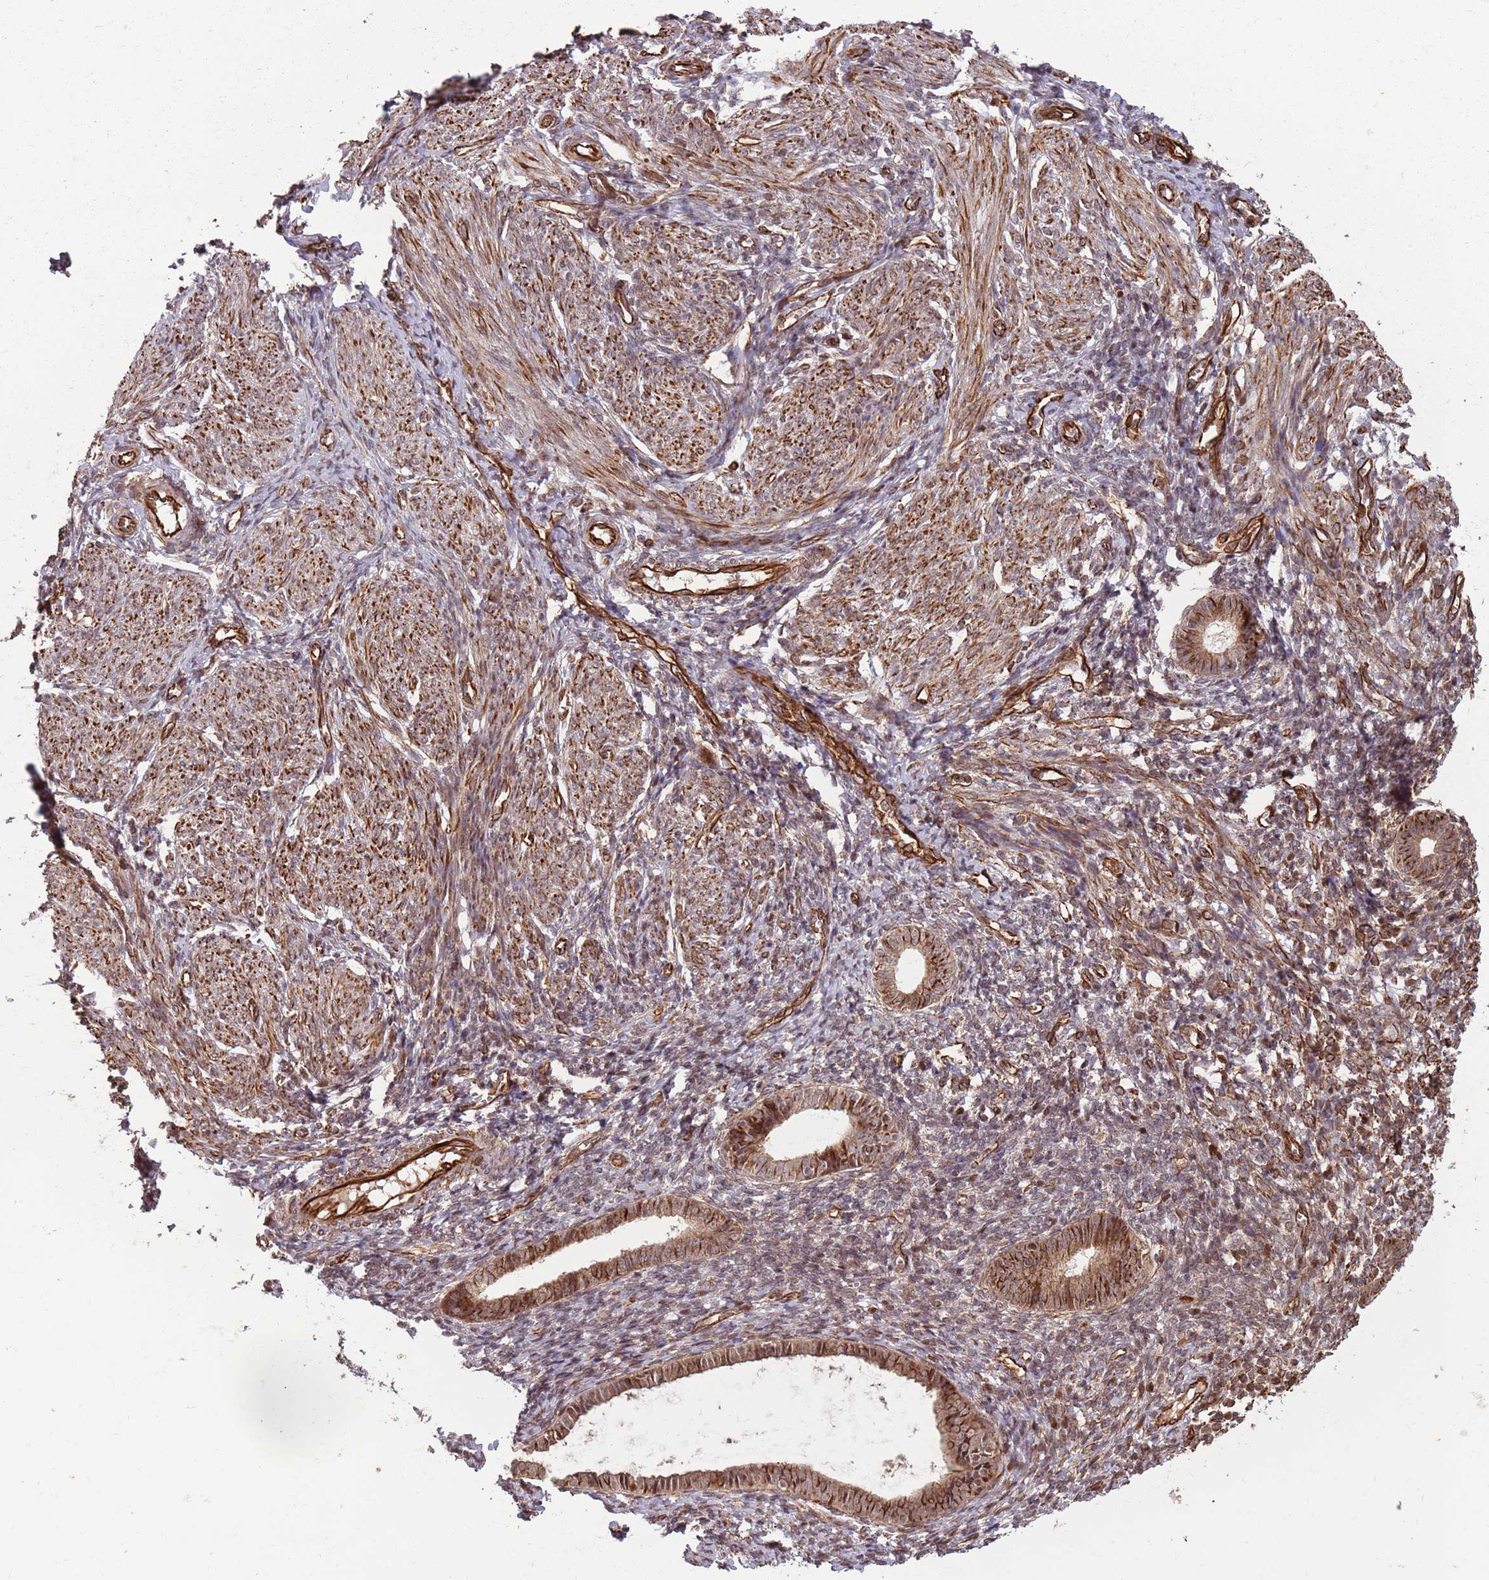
{"staining": {"intensity": "moderate", "quantity": "25%-75%", "location": "cytoplasmic/membranous,nuclear"}, "tissue": "endometrium", "cell_type": "Cells in endometrial stroma", "image_type": "normal", "snomed": [{"axis": "morphology", "description": "Normal tissue, NOS"}, {"axis": "morphology", "description": "Adenocarcinoma, NOS"}, {"axis": "topography", "description": "Endometrium"}], "caption": "A histopathology image showing moderate cytoplasmic/membranous,nuclear positivity in about 25%-75% of cells in endometrial stroma in unremarkable endometrium, as visualized by brown immunohistochemical staining.", "gene": "ADAMTS3", "patient": {"sex": "female", "age": 57}}